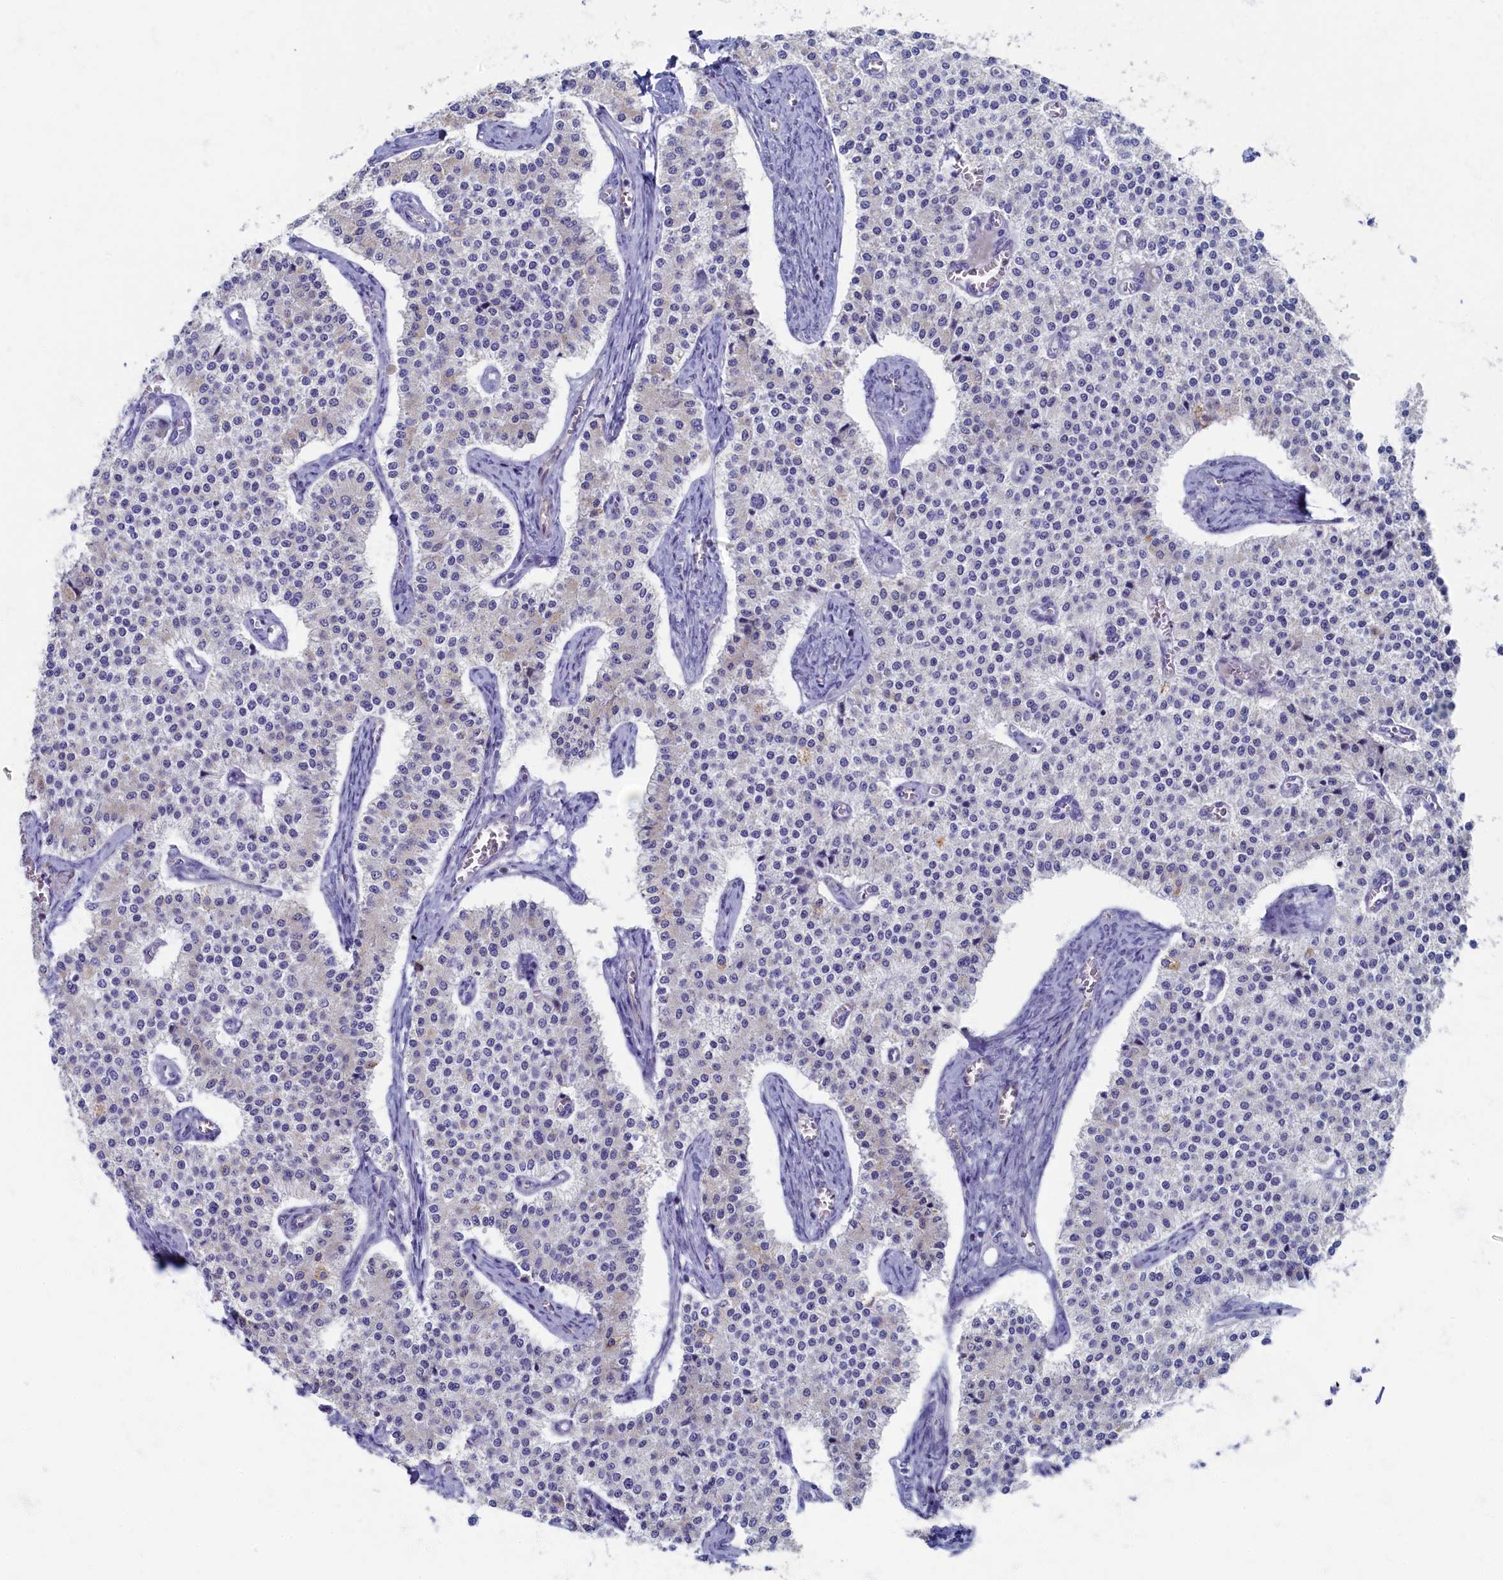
{"staining": {"intensity": "moderate", "quantity": "<25%", "location": "cytoplasmic/membranous"}, "tissue": "carcinoid", "cell_type": "Tumor cells", "image_type": "cancer", "snomed": [{"axis": "morphology", "description": "Carcinoid, malignant, NOS"}, {"axis": "topography", "description": "Colon"}], "caption": "Human malignant carcinoid stained for a protein (brown) displays moderate cytoplasmic/membranous positive expression in about <25% of tumor cells.", "gene": "OCIAD2", "patient": {"sex": "female", "age": 52}}